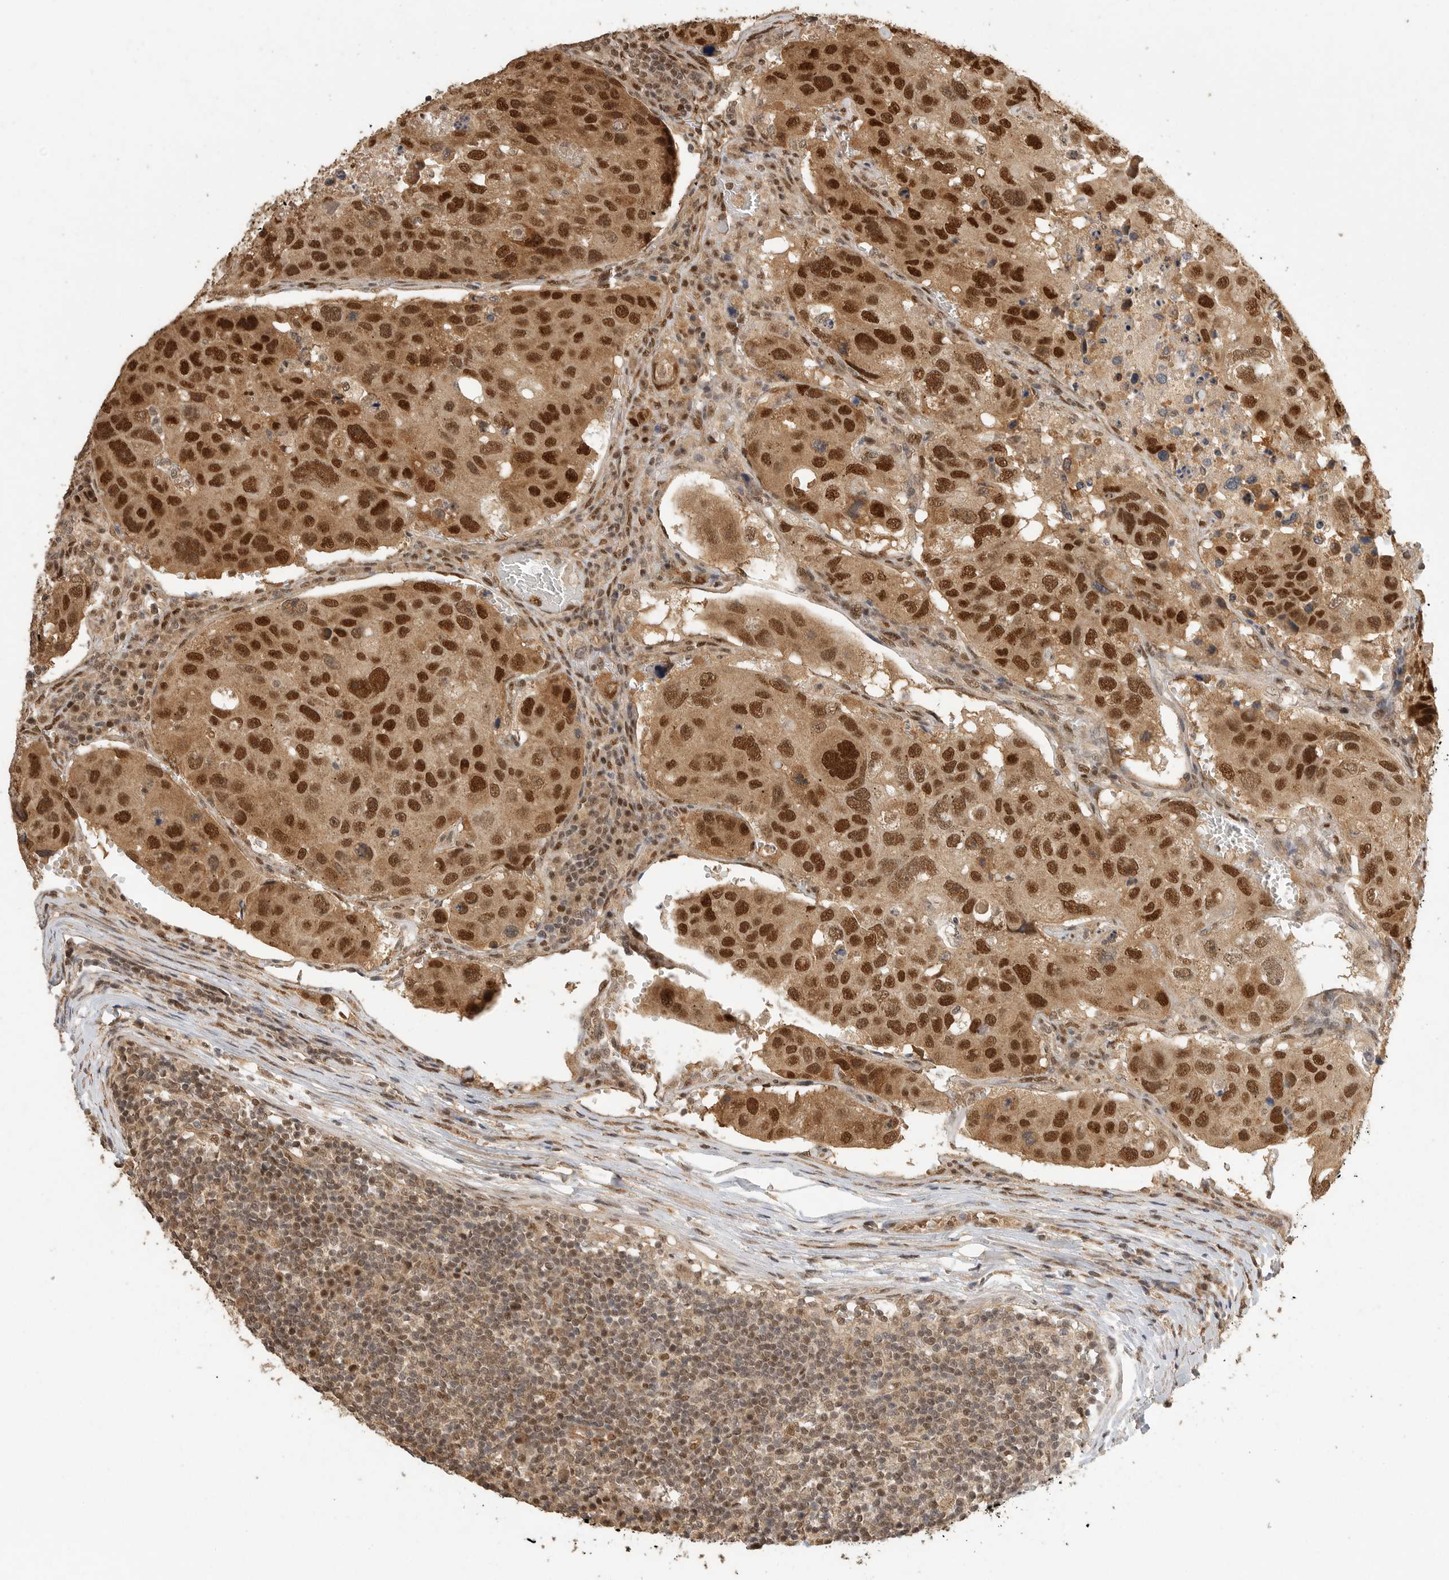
{"staining": {"intensity": "strong", "quantity": ">75%", "location": "cytoplasmic/membranous,nuclear"}, "tissue": "urothelial cancer", "cell_type": "Tumor cells", "image_type": "cancer", "snomed": [{"axis": "morphology", "description": "Urothelial carcinoma, High grade"}, {"axis": "topography", "description": "Lymph node"}, {"axis": "topography", "description": "Urinary bladder"}], "caption": "This is a photomicrograph of IHC staining of urothelial cancer, which shows strong positivity in the cytoplasmic/membranous and nuclear of tumor cells.", "gene": "DFFA", "patient": {"sex": "male", "age": 51}}